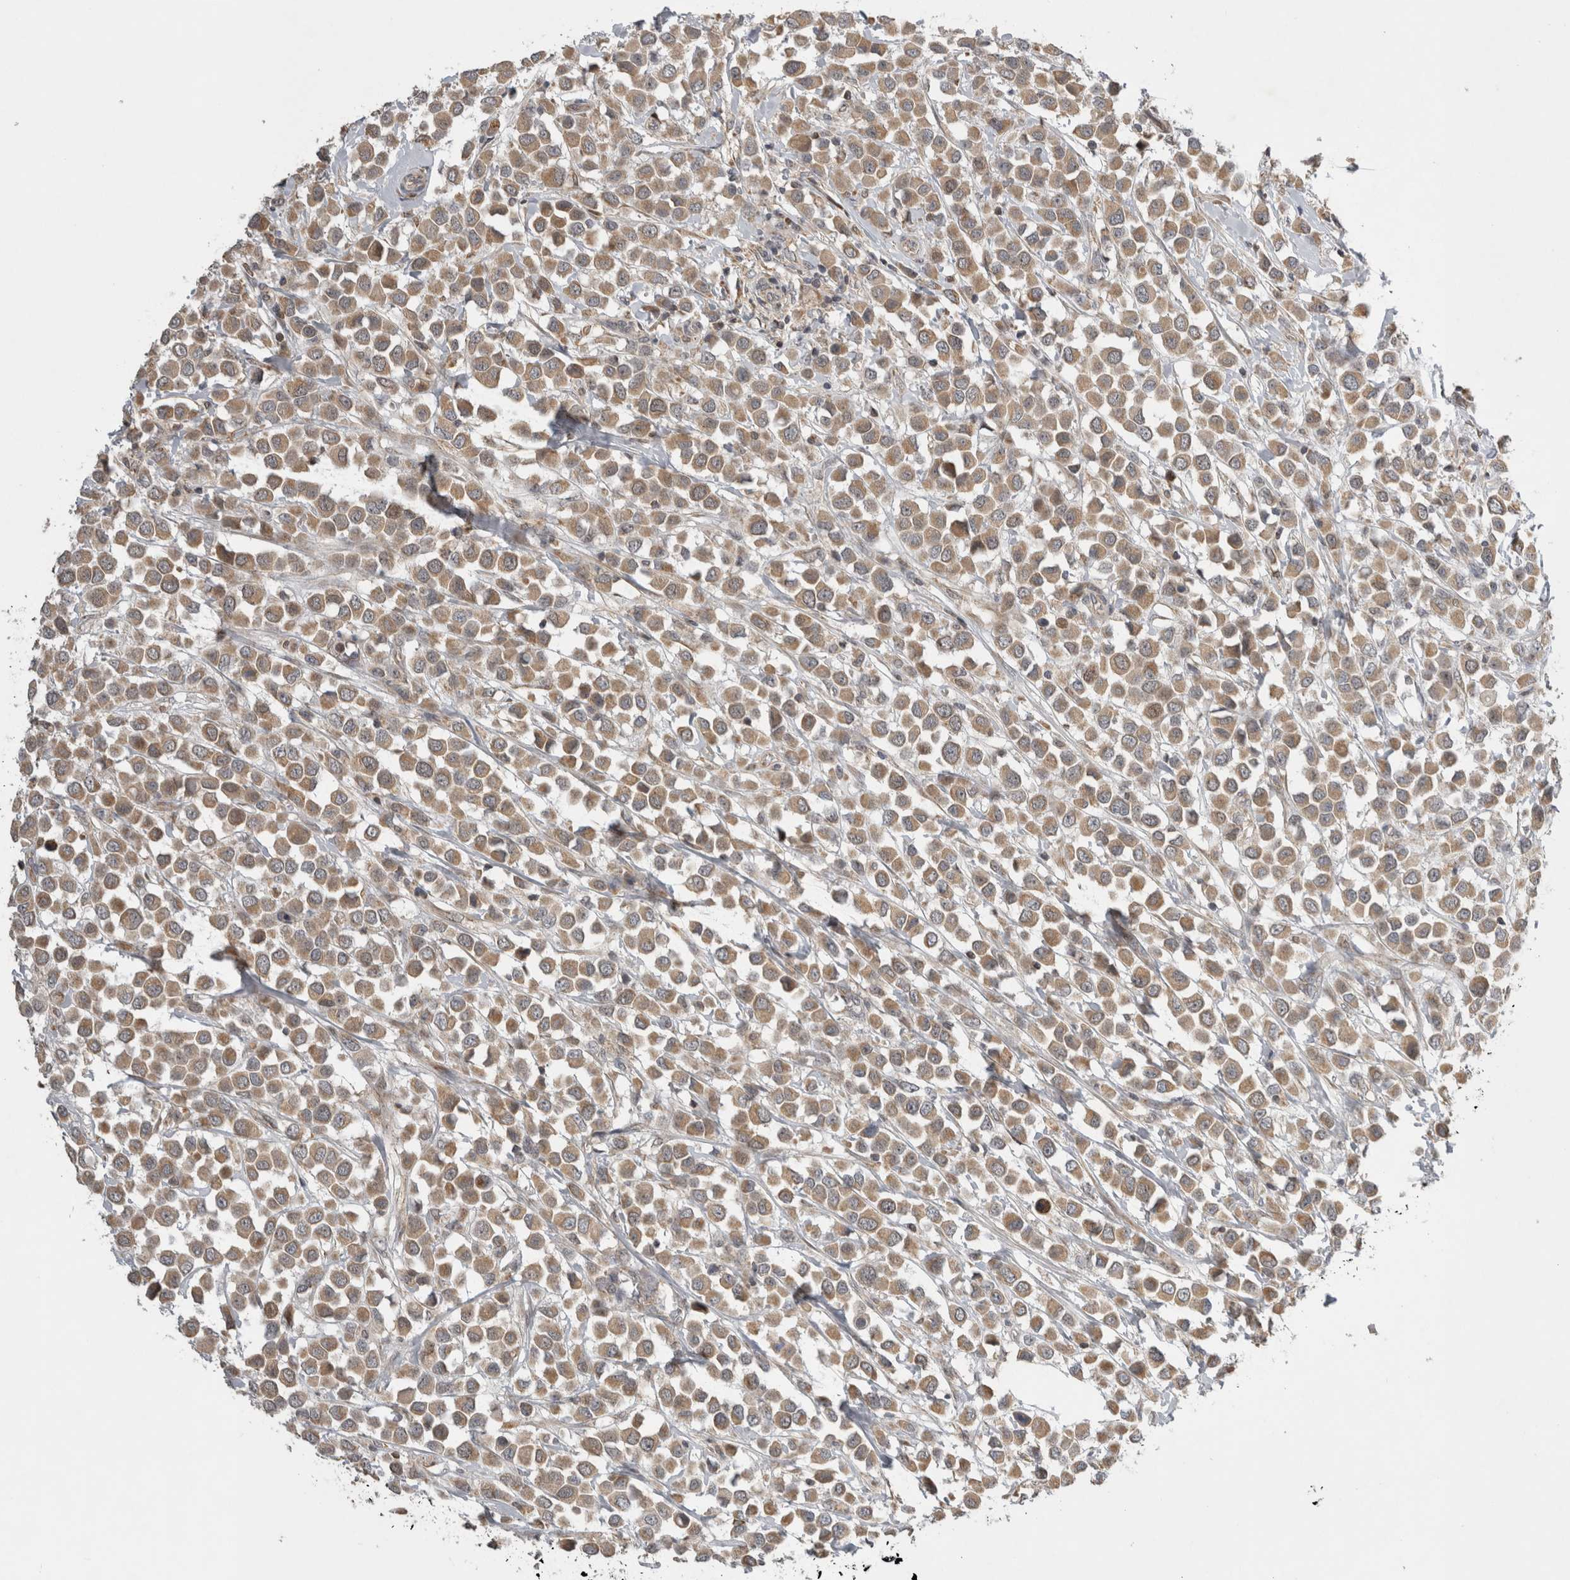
{"staining": {"intensity": "weak", "quantity": ">75%", "location": "cytoplasmic/membranous"}, "tissue": "breast cancer", "cell_type": "Tumor cells", "image_type": "cancer", "snomed": [{"axis": "morphology", "description": "Duct carcinoma"}, {"axis": "topography", "description": "Breast"}], "caption": "Protein staining shows weak cytoplasmic/membranous staining in approximately >75% of tumor cells in breast cancer.", "gene": "KCNIP1", "patient": {"sex": "female", "age": 61}}